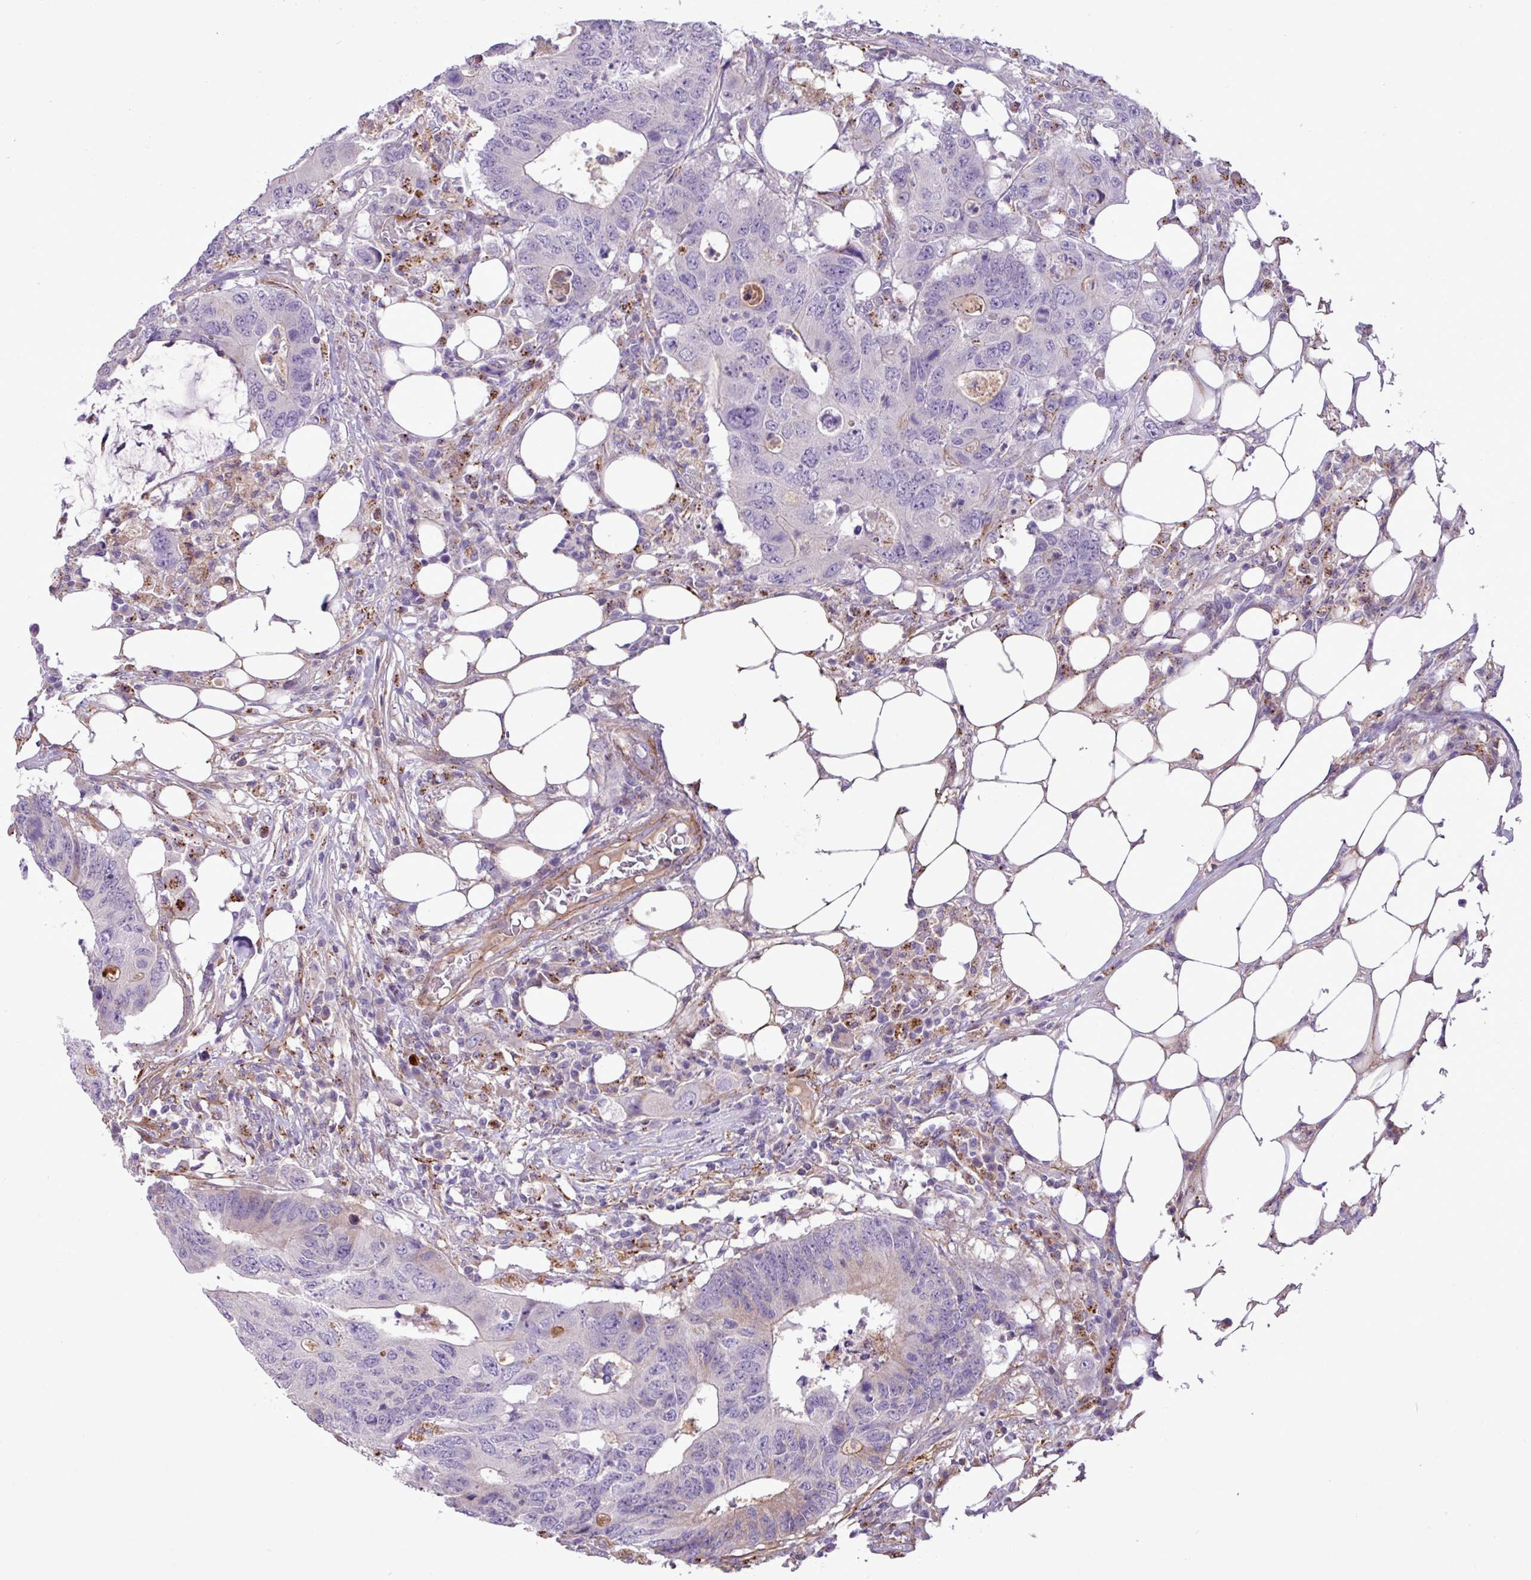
{"staining": {"intensity": "negative", "quantity": "none", "location": "none"}, "tissue": "colorectal cancer", "cell_type": "Tumor cells", "image_type": "cancer", "snomed": [{"axis": "morphology", "description": "Adenocarcinoma, NOS"}, {"axis": "topography", "description": "Colon"}], "caption": "Immunohistochemical staining of colorectal cancer reveals no significant staining in tumor cells. Nuclei are stained in blue.", "gene": "CD248", "patient": {"sex": "male", "age": 71}}